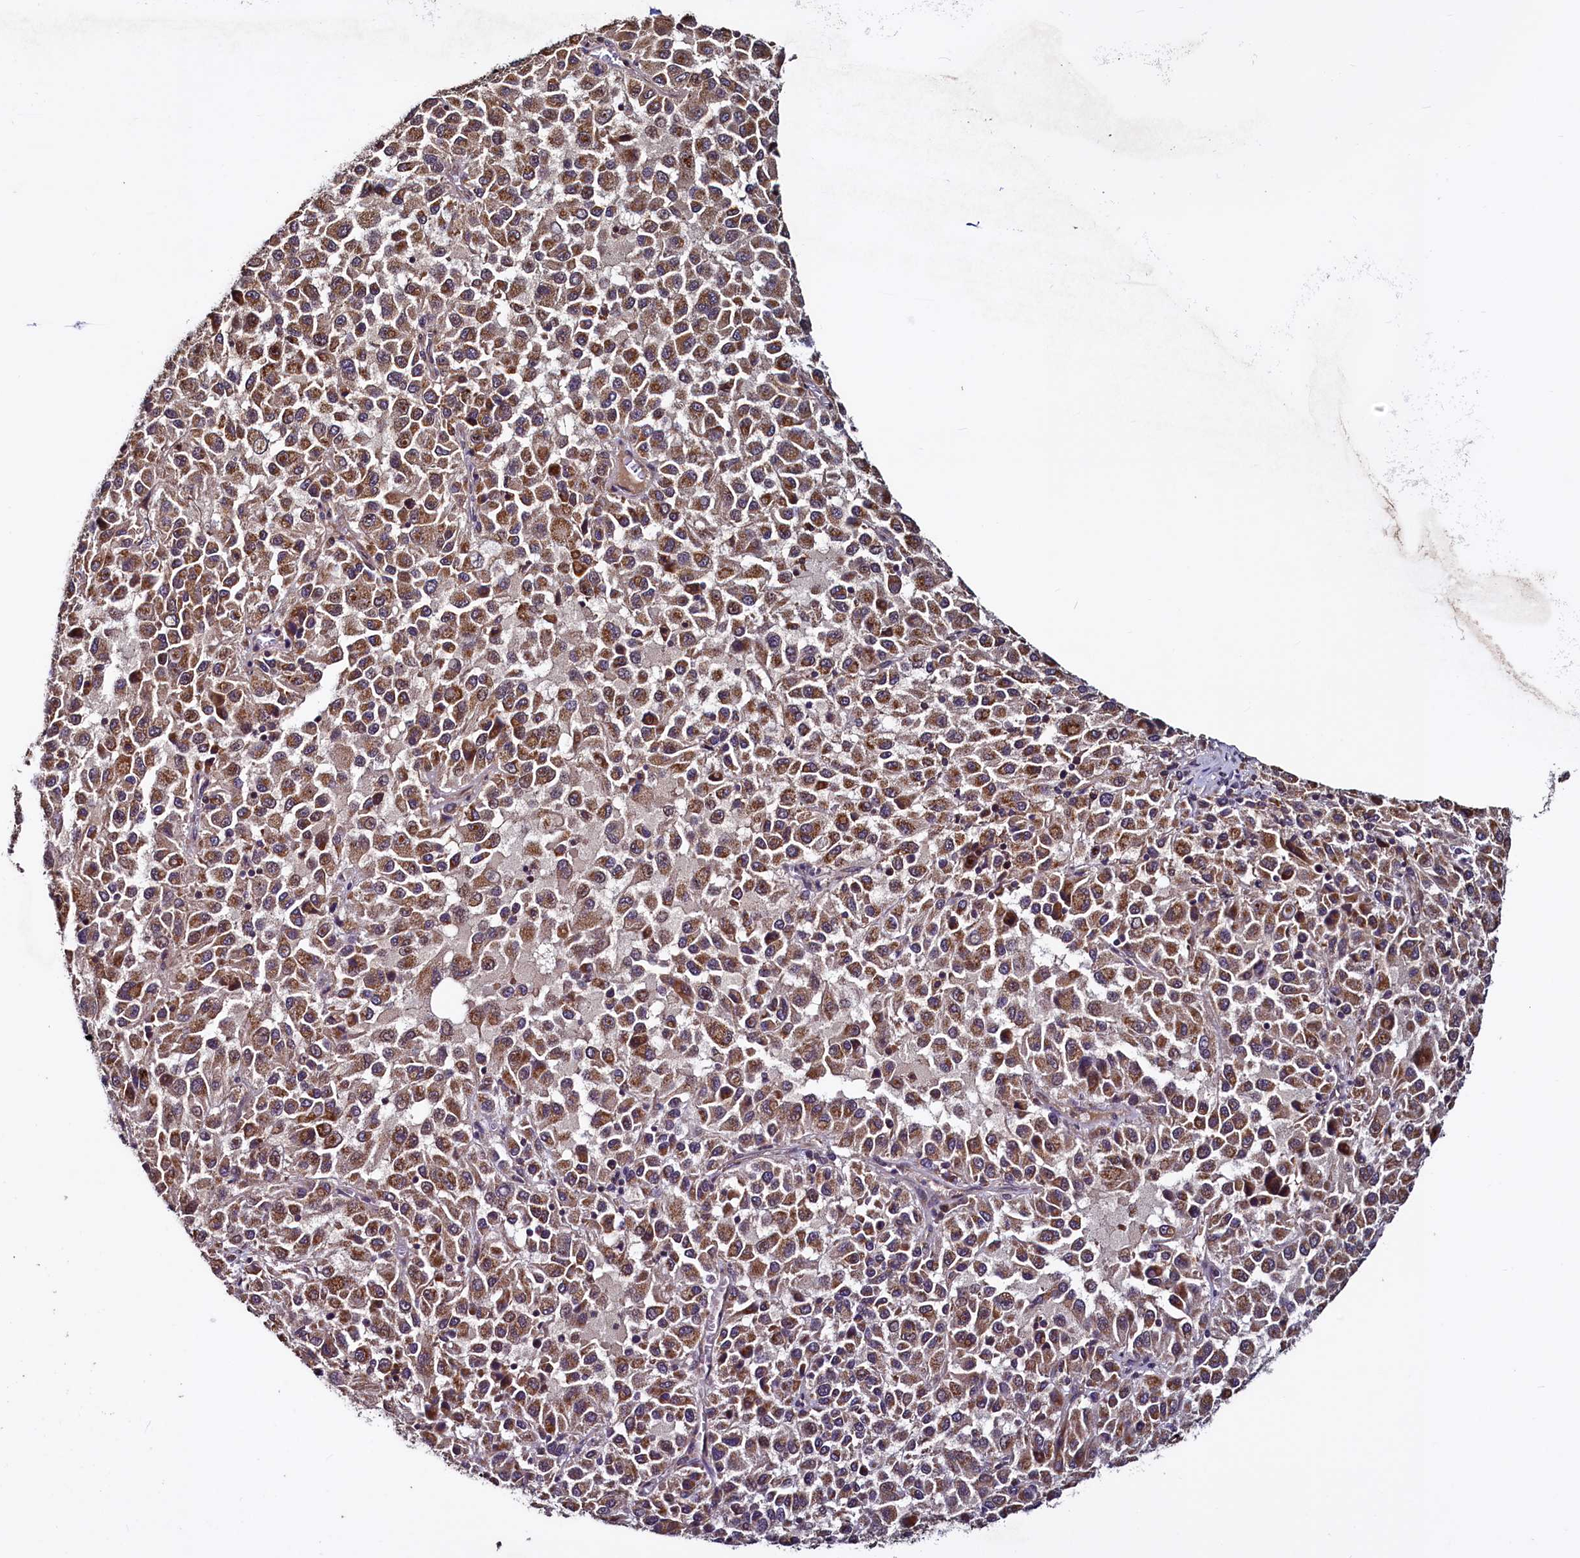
{"staining": {"intensity": "moderate", "quantity": ">75%", "location": "cytoplasmic/membranous"}, "tissue": "melanoma", "cell_type": "Tumor cells", "image_type": "cancer", "snomed": [{"axis": "morphology", "description": "Malignant melanoma, Metastatic site"}, {"axis": "topography", "description": "Lung"}], "caption": "About >75% of tumor cells in human melanoma show moderate cytoplasmic/membranous protein staining as visualized by brown immunohistochemical staining.", "gene": "RBFA", "patient": {"sex": "male", "age": 64}}